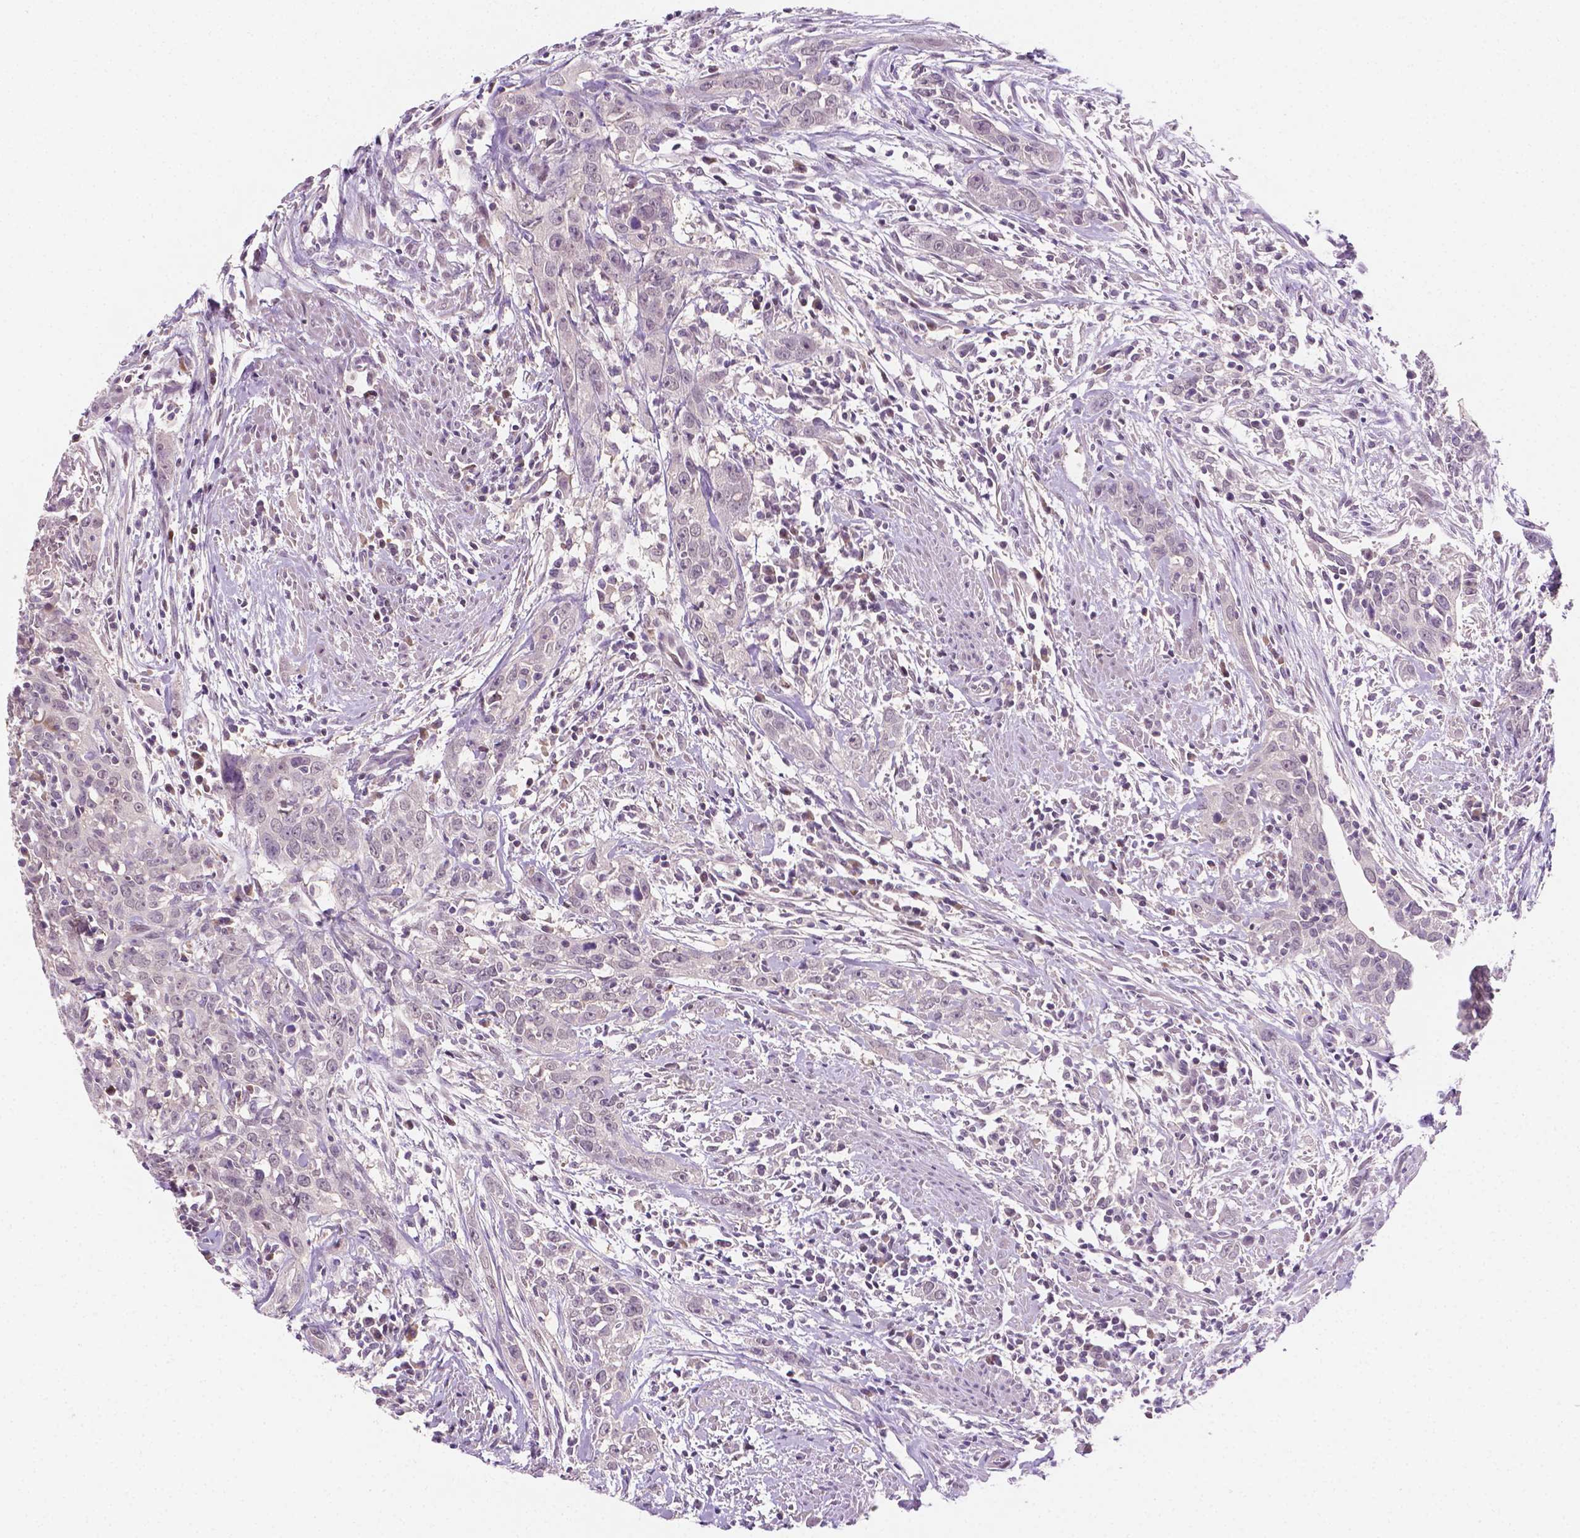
{"staining": {"intensity": "negative", "quantity": "none", "location": "none"}, "tissue": "urothelial cancer", "cell_type": "Tumor cells", "image_type": "cancer", "snomed": [{"axis": "morphology", "description": "Urothelial carcinoma, High grade"}, {"axis": "topography", "description": "Urinary bladder"}], "caption": "This is an immunohistochemistry (IHC) histopathology image of high-grade urothelial carcinoma. There is no staining in tumor cells.", "gene": "MROH6", "patient": {"sex": "male", "age": 83}}